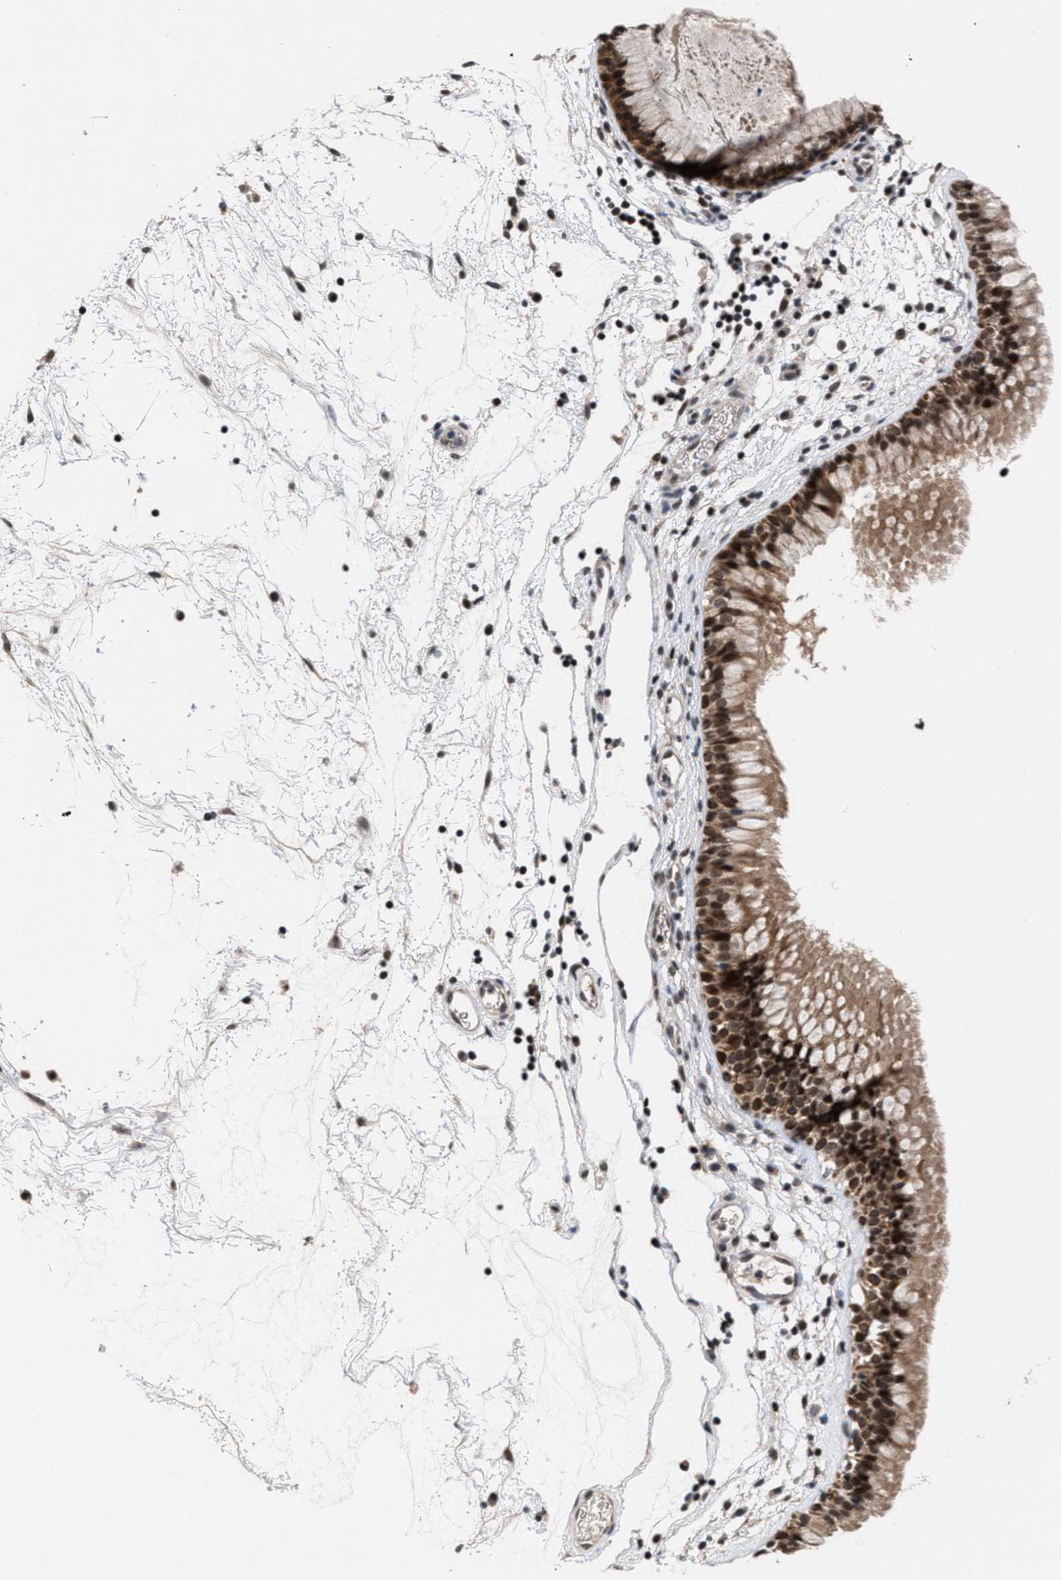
{"staining": {"intensity": "moderate", "quantity": ">75%", "location": "cytoplasmic/membranous,nuclear"}, "tissue": "nasopharynx", "cell_type": "Respiratory epithelial cells", "image_type": "normal", "snomed": [{"axis": "morphology", "description": "Normal tissue, NOS"}, {"axis": "morphology", "description": "Inflammation, NOS"}, {"axis": "topography", "description": "Nasopharynx"}], "caption": "Normal nasopharynx displays moderate cytoplasmic/membranous,nuclear expression in approximately >75% of respiratory epithelial cells, visualized by immunohistochemistry. The staining was performed using DAB (3,3'-diaminobenzidine) to visualize the protein expression in brown, while the nuclei were stained in blue with hematoxylin (Magnification: 20x).", "gene": "C9orf78", "patient": {"sex": "male", "age": 48}}